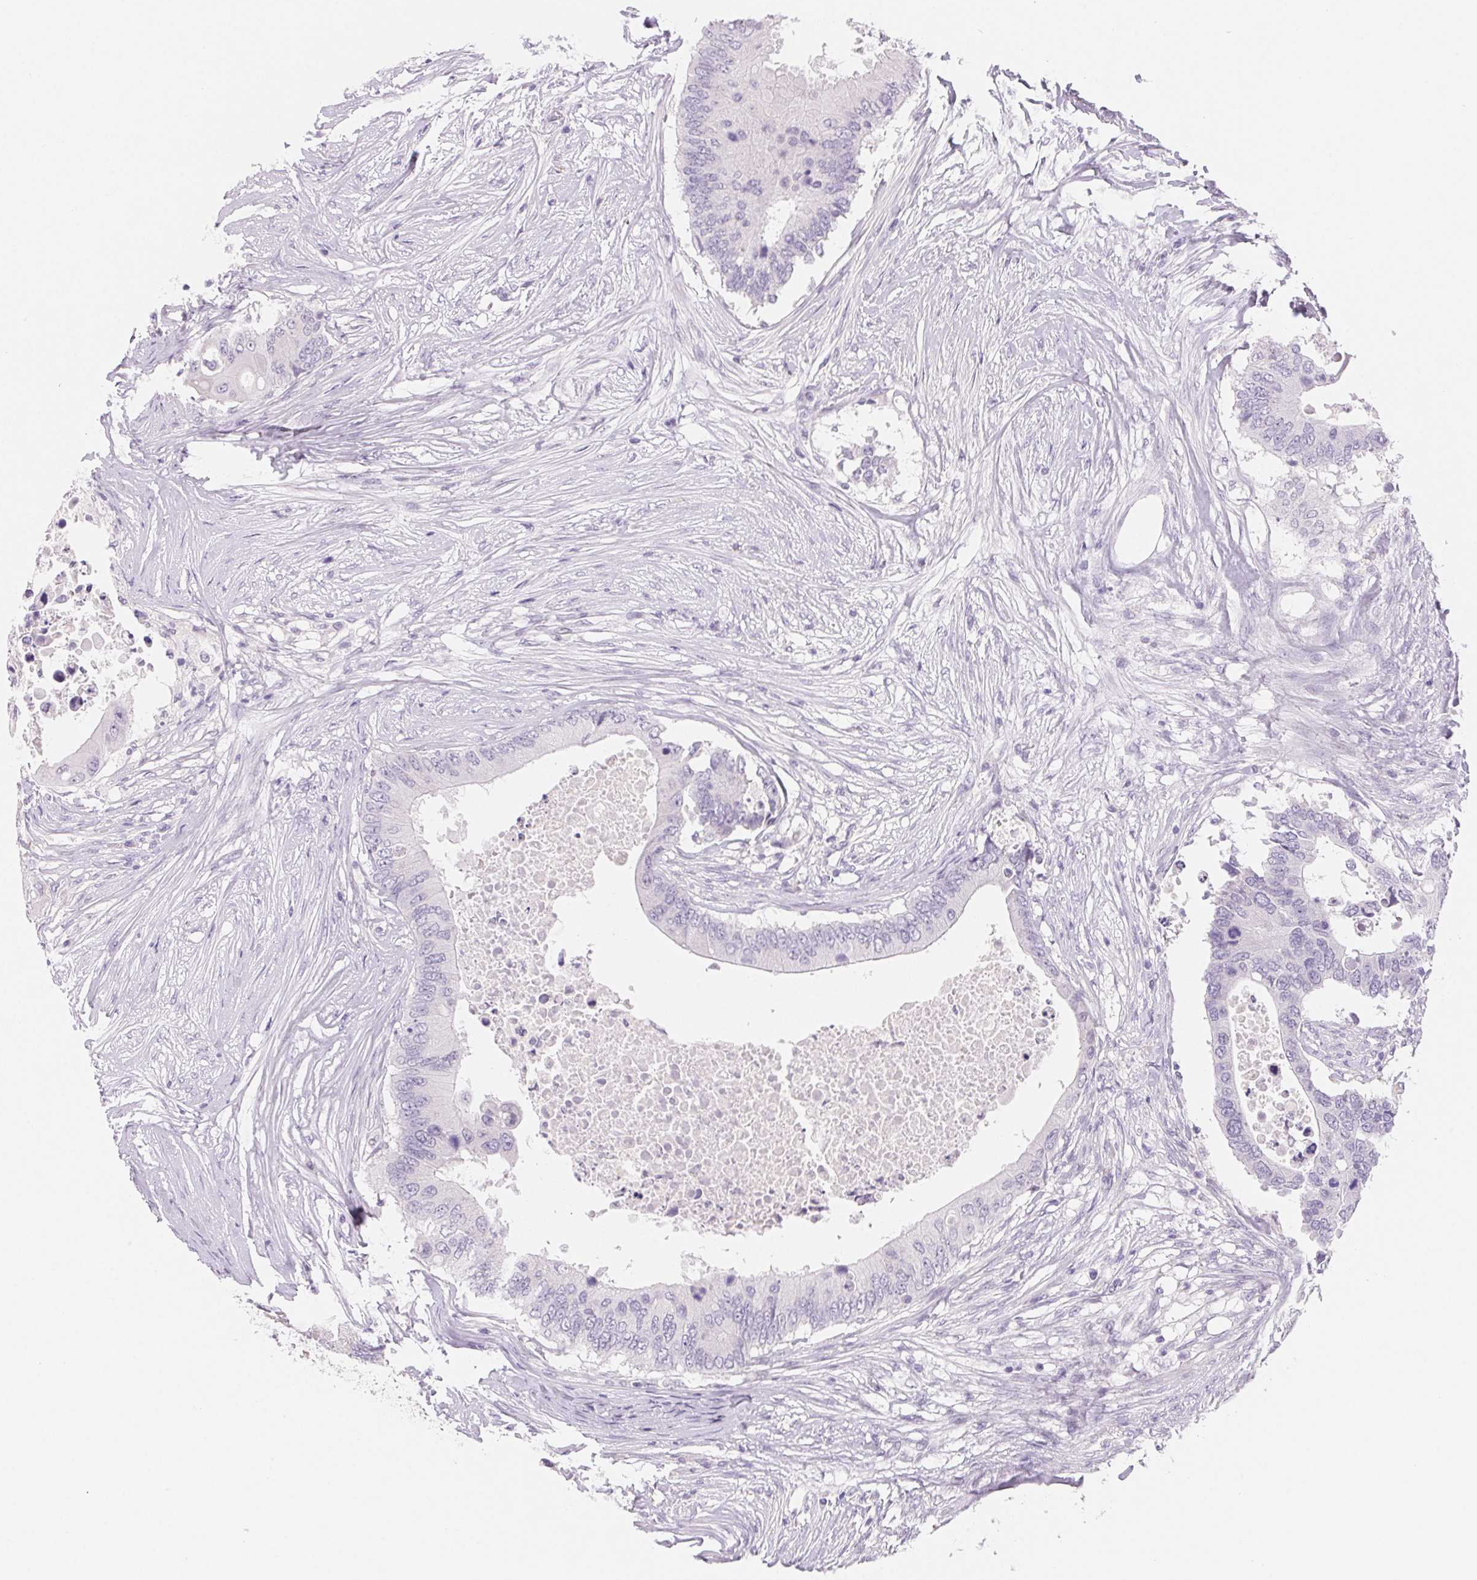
{"staining": {"intensity": "negative", "quantity": "none", "location": "none"}, "tissue": "colorectal cancer", "cell_type": "Tumor cells", "image_type": "cancer", "snomed": [{"axis": "morphology", "description": "Adenocarcinoma, NOS"}, {"axis": "topography", "description": "Colon"}], "caption": "DAB (3,3'-diaminobenzidine) immunohistochemical staining of human colorectal cancer demonstrates no significant expression in tumor cells.", "gene": "BPIFB2", "patient": {"sex": "male", "age": 71}}